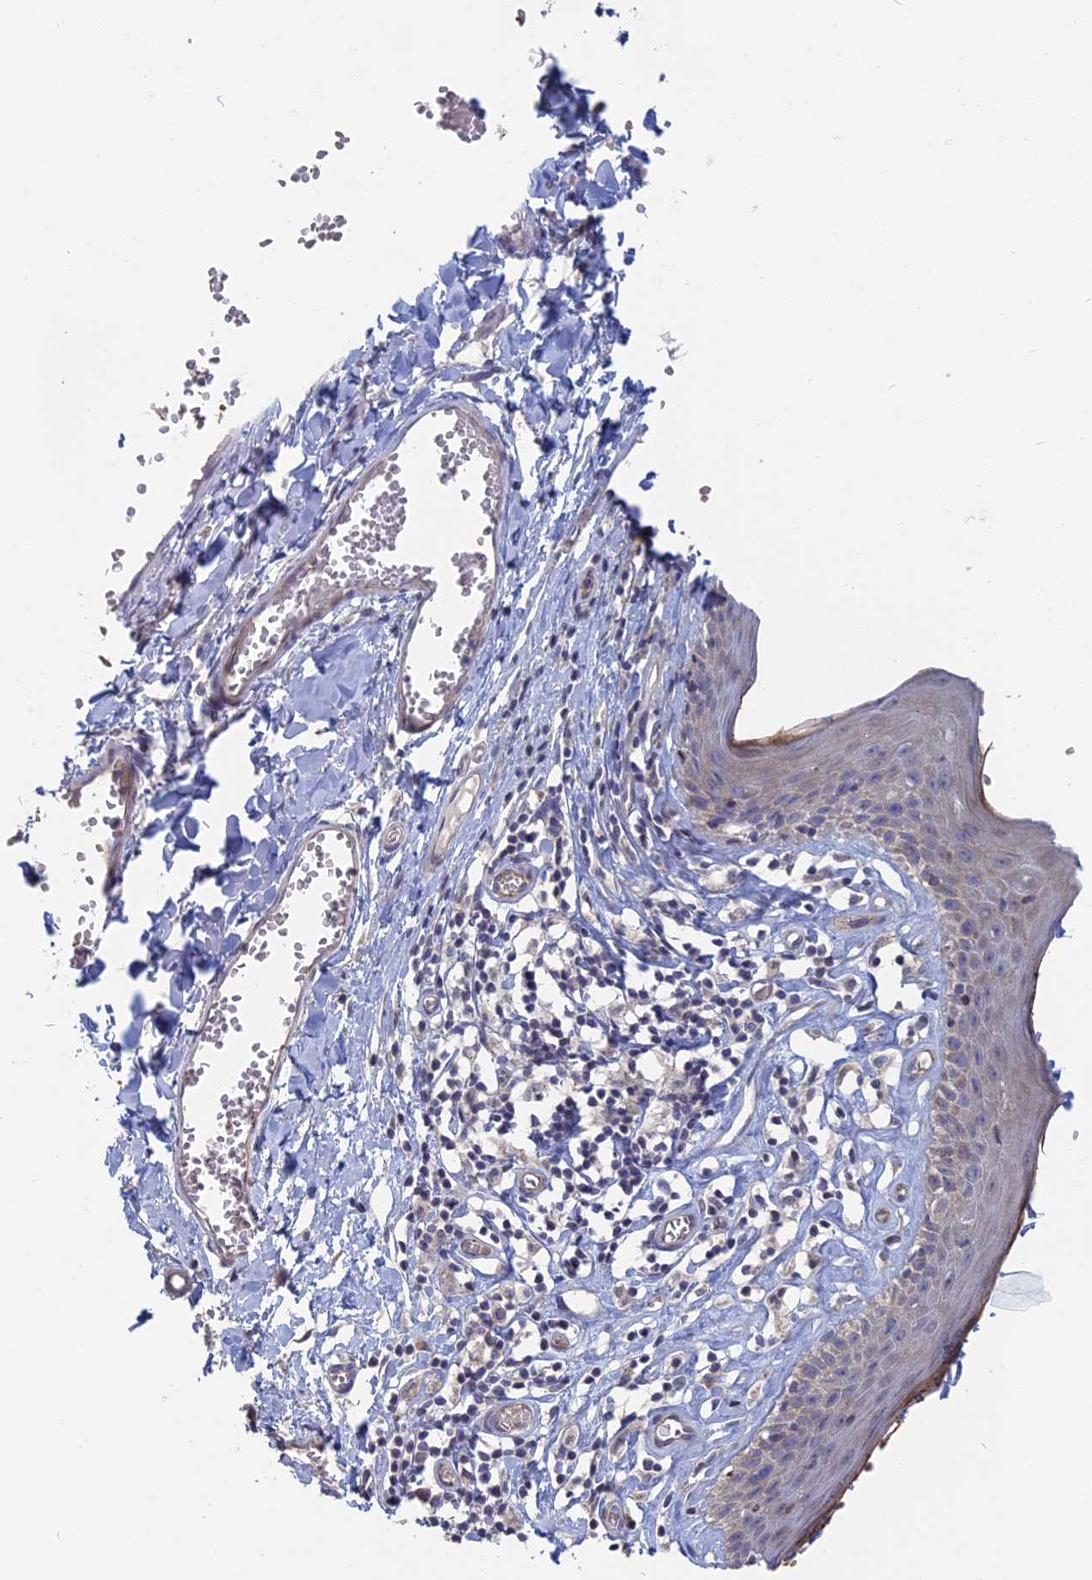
{"staining": {"intensity": "weak", "quantity": "<25%", "location": "cytoplasmic/membranous"}, "tissue": "skin", "cell_type": "Epidermal cells", "image_type": "normal", "snomed": [{"axis": "morphology", "description": "Normal tissue, NOS"}, {"axis": "topography", "description": "Adipose tissue"}, {"axis": "topography", "description": "Vascular tissue"}, {"axis": "topography", "description": "Vulva"}, {"axis": "topography", "description": "Peripheral nerve tissue"}], "caption": "Skin was stained to show a protein in brown. There is no significant staining in epidermal cells. (DAB IHC visualized using brightfield microscopy, high magnification).", "gene": "TBC1D30", "patient": {"sex": "female", "age": 86}}